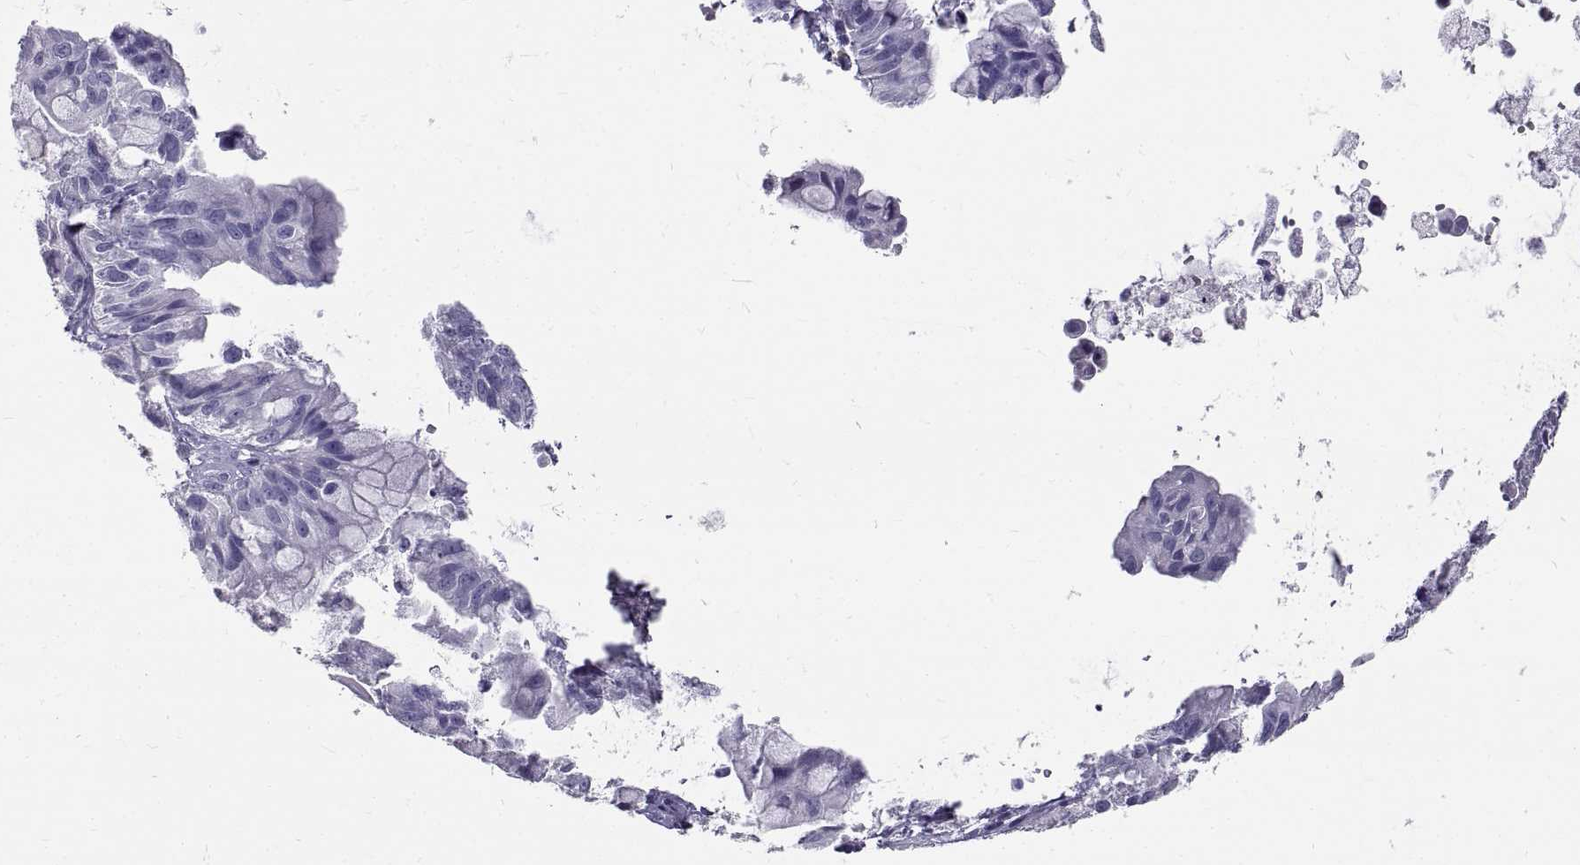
{"staining": {"intensity": "negative", "quantity": "none", "location": "none"}, "tissue": "ovarian cancer", "cell_type": "Tumor cells", "image_type": "cancer", "snomed": [{"axis": "morphology", "description": "Cystadenocarcinoma, mucinous, NOS"}, {"axis": "topography", "description": "Ovary"}], "caption": "Immunohistochemical staining of human ovarian mucinous cystadenocarcinoma displays no significant staining in tumor cells.", "gene": "GNG12", "patient": {"sex": "female", "age": 76}}